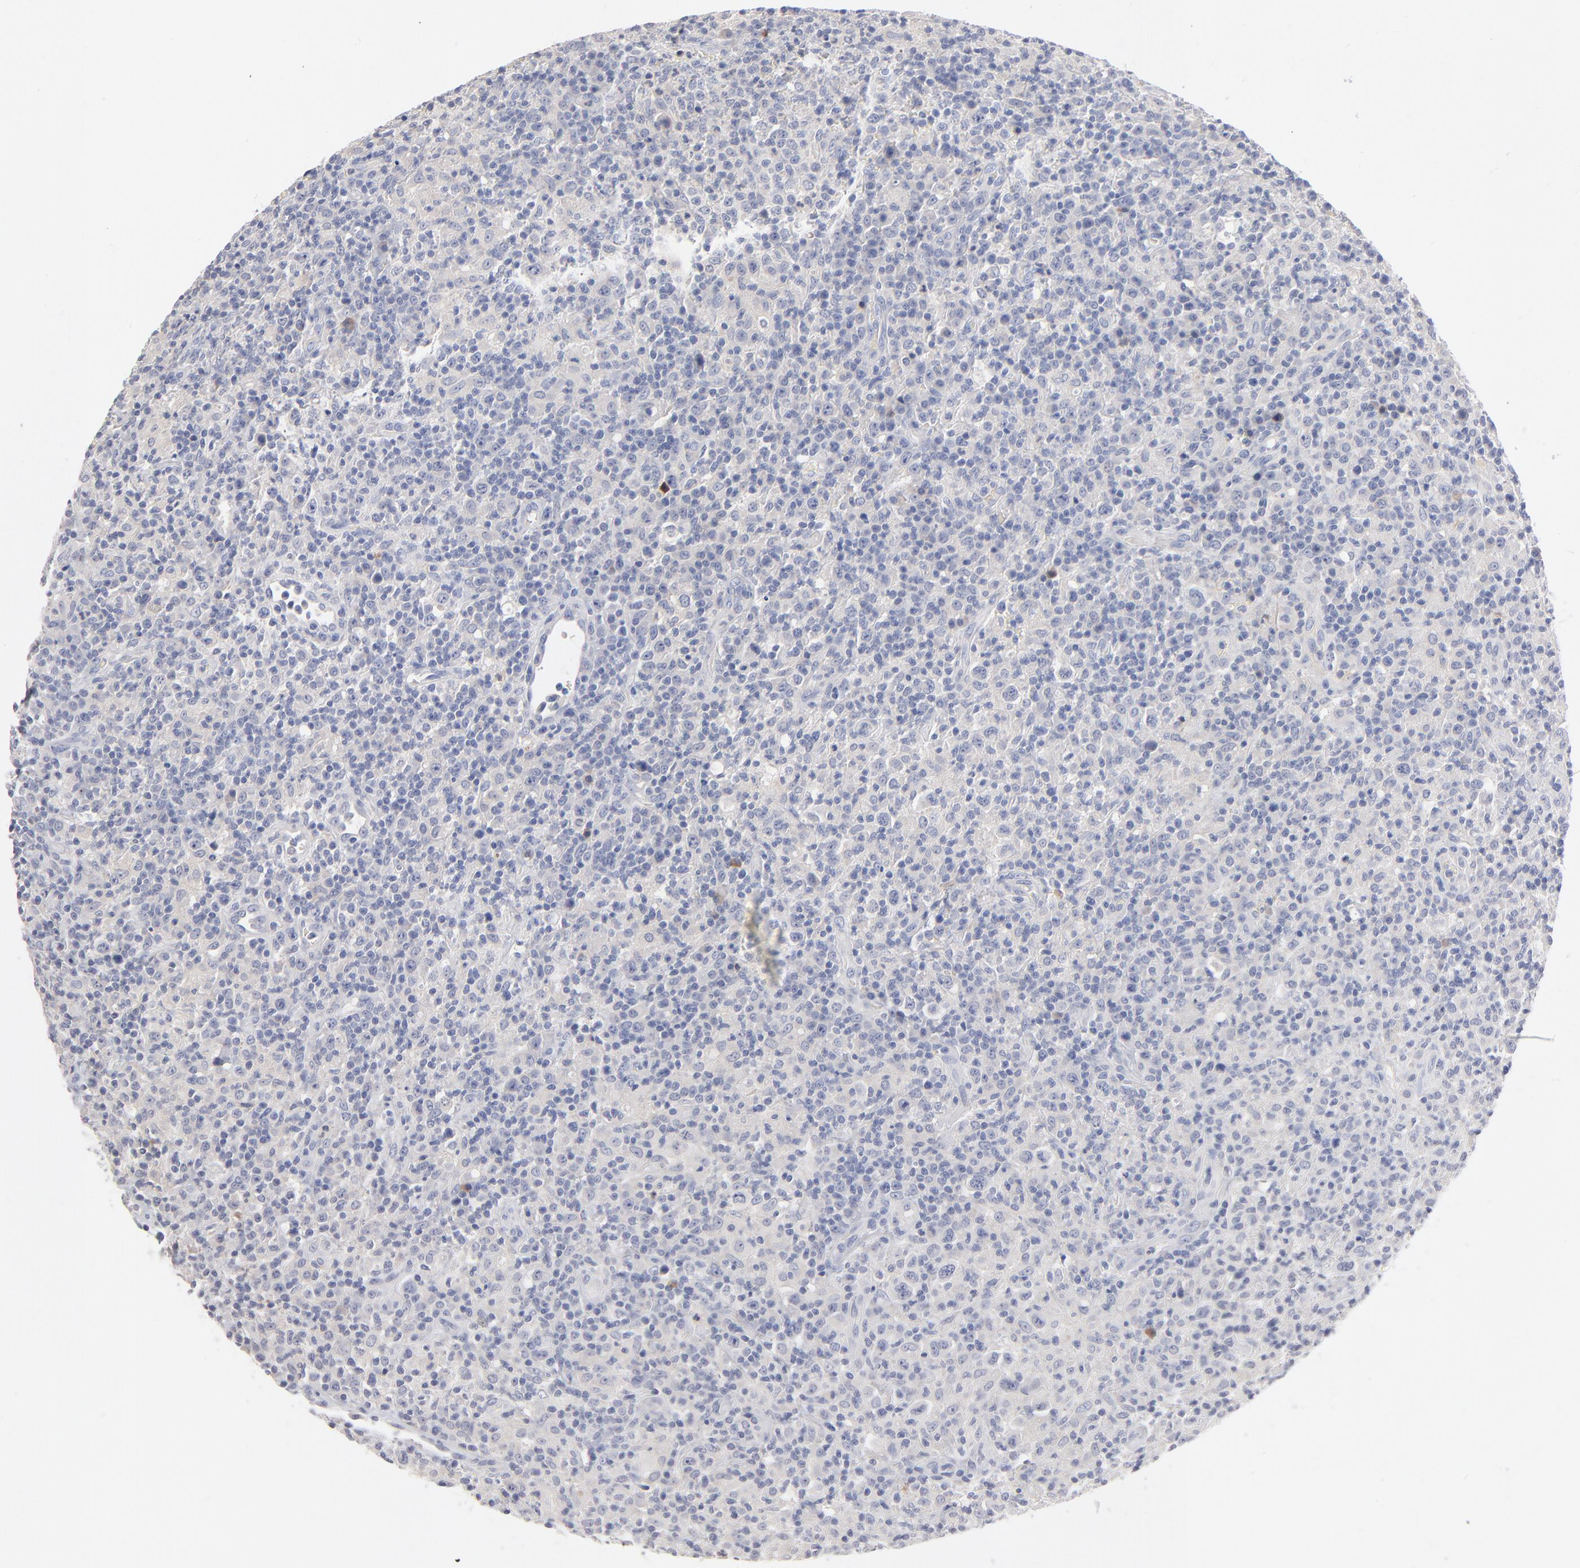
{"staining": {"intensity": "negative", "quantity": "none", "location": "none"}, "tissue": "lymphoma", "cell_type": "Tumor cells", "image_type": "cancer", "snomed": [{"axis": "morphology", "description": "Hodgkin's disease, NOS"}, {"axis": "topography", "description": "Lymph node"}], "caption": "Immunohistochemistry of human Hodgkin's disease exhibits no staining in tumor cells.", "gene": "F12", "patient": {"sex": "male", "age": 65}}